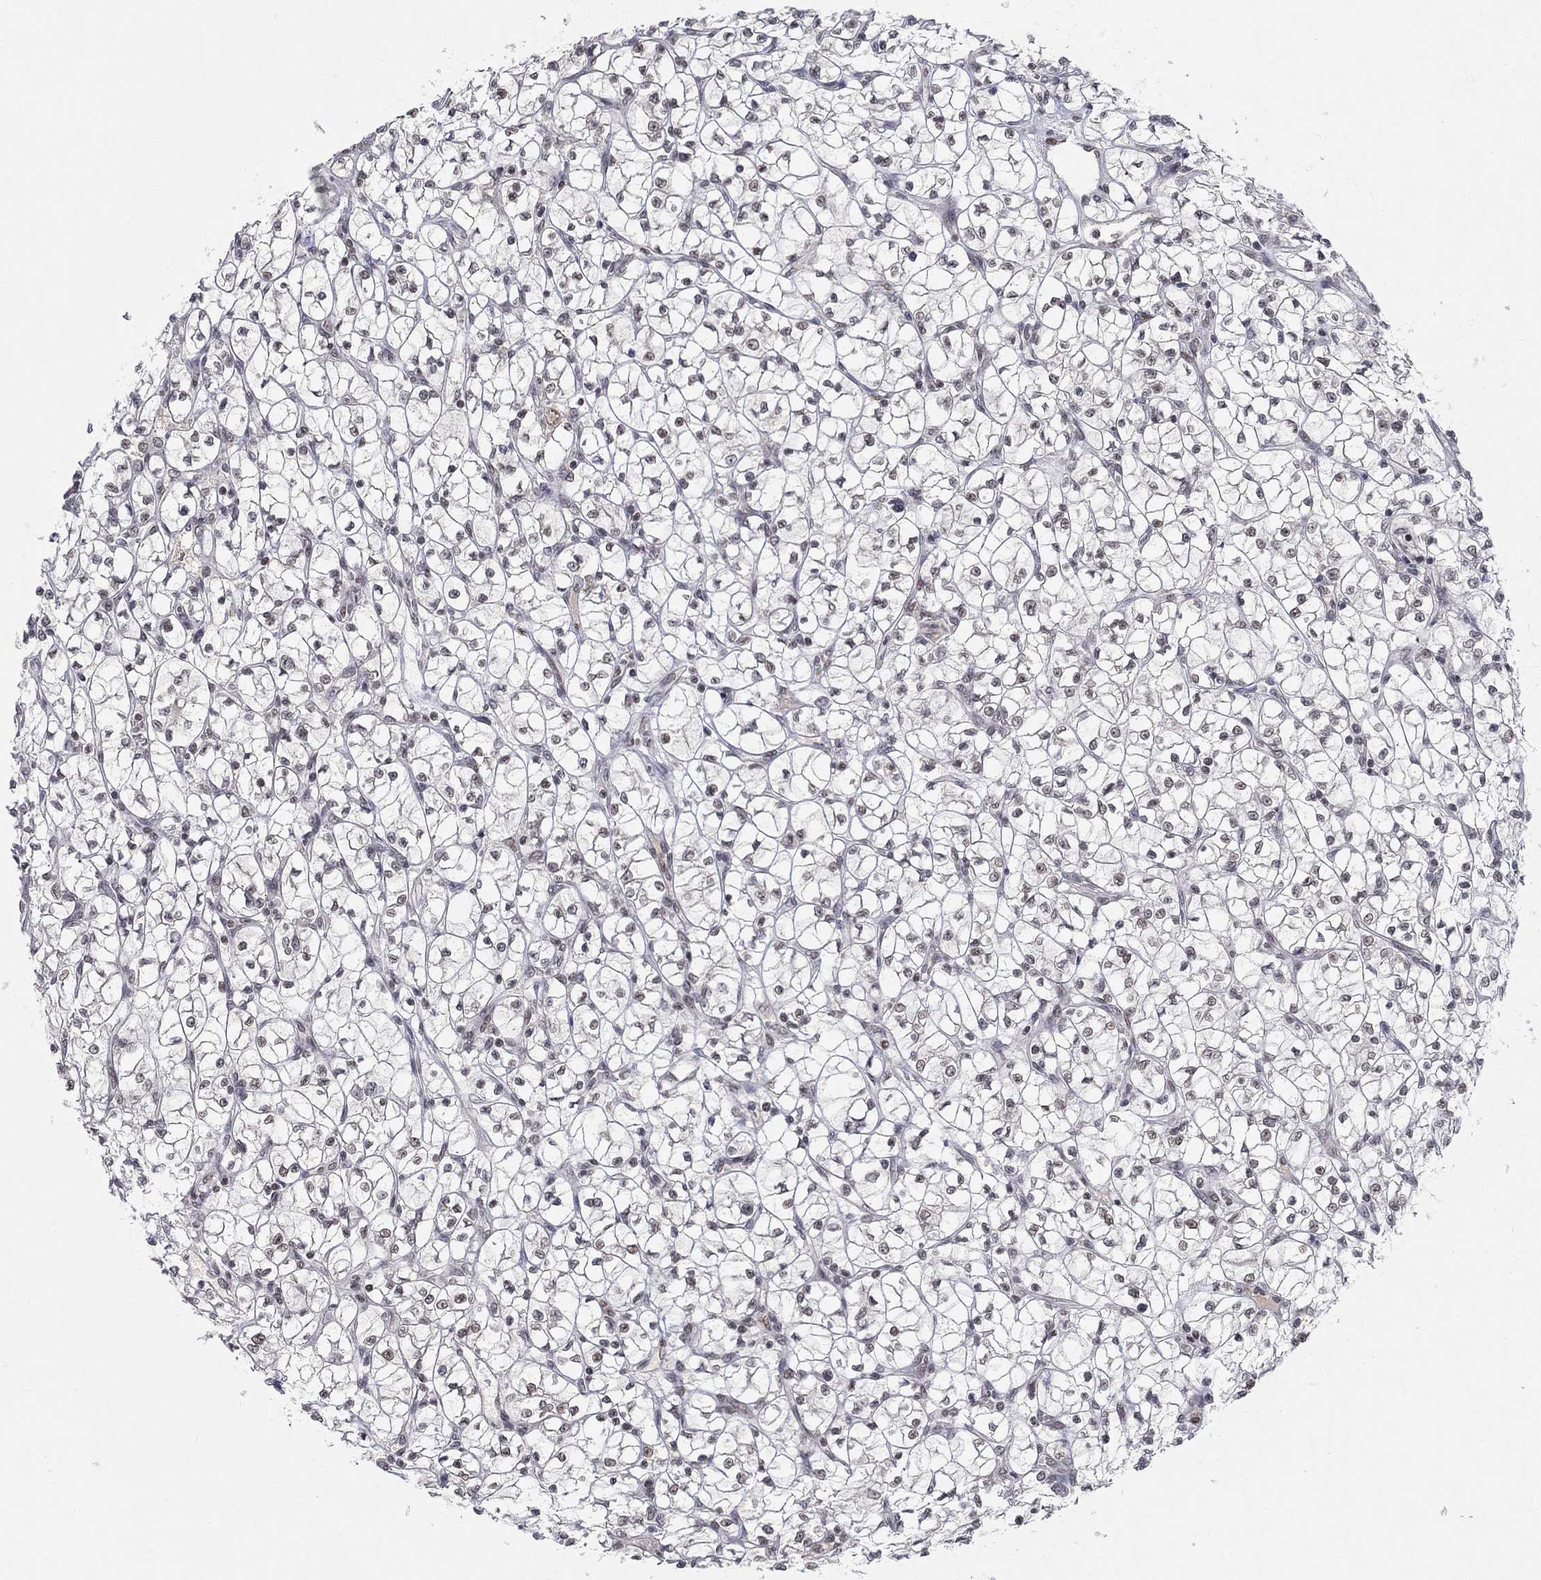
{"staining": {"intensity": "moderate", "quantity": "<25%", "location": "nuclear"}, "tissue": "renal cancer", "cell_type": "Tumor cells", "image_type": "cancer", "snomed": [{"axis": "morphology", "description": "Adenocarcinoma, NOS"}, {"axis": "topography", "description": "Kidney"}], "caption": "There is low levels of moderate nuclear expression in tumor cells of renal cancer, as demonstrated by immunohistochemical staining (brown color).", "gene": "KLF12", "patient": {"sex": "female", "age": 64}}